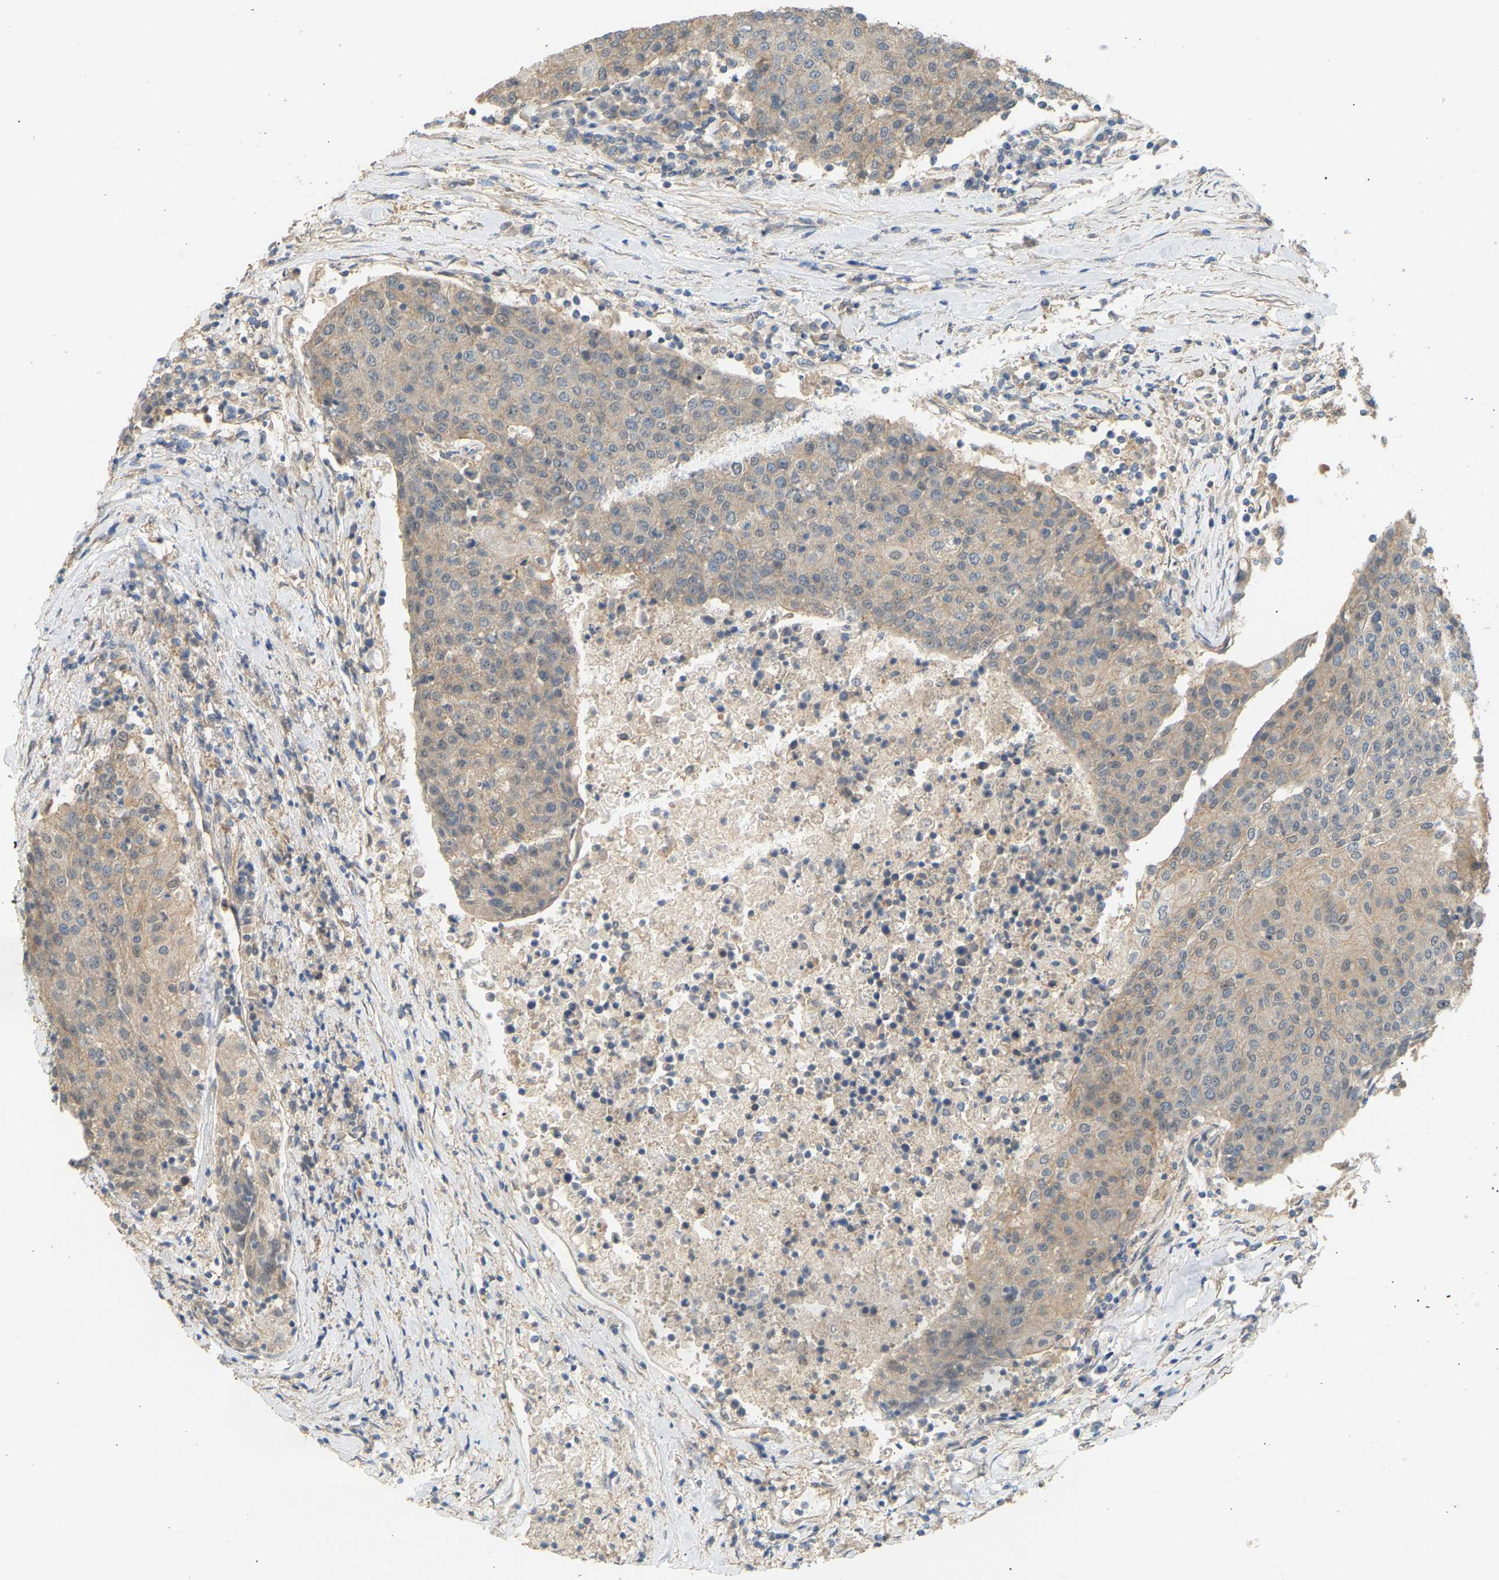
{"staining": {"intensity": "weak", "quantity": "25%-75%", "location": "cytoplasmic/membranous"}, "tissue": "urothelial cancer", "cell_type": "Tumor cells", "image_type": "cancer", "snomed": [{"axis": "morphology", "description": "Urothelial carcinoma, High grade"}, {"axis": "topography", "description": "Urinary bladder"}], "caption": "A micrograph of human urothelial cancer stained for a protein demonstrates weak cytoplasmic/membranous brown staining in tumor cells.", "gene": "RGL1", "patient": {"sex": "female", "age": 85}}